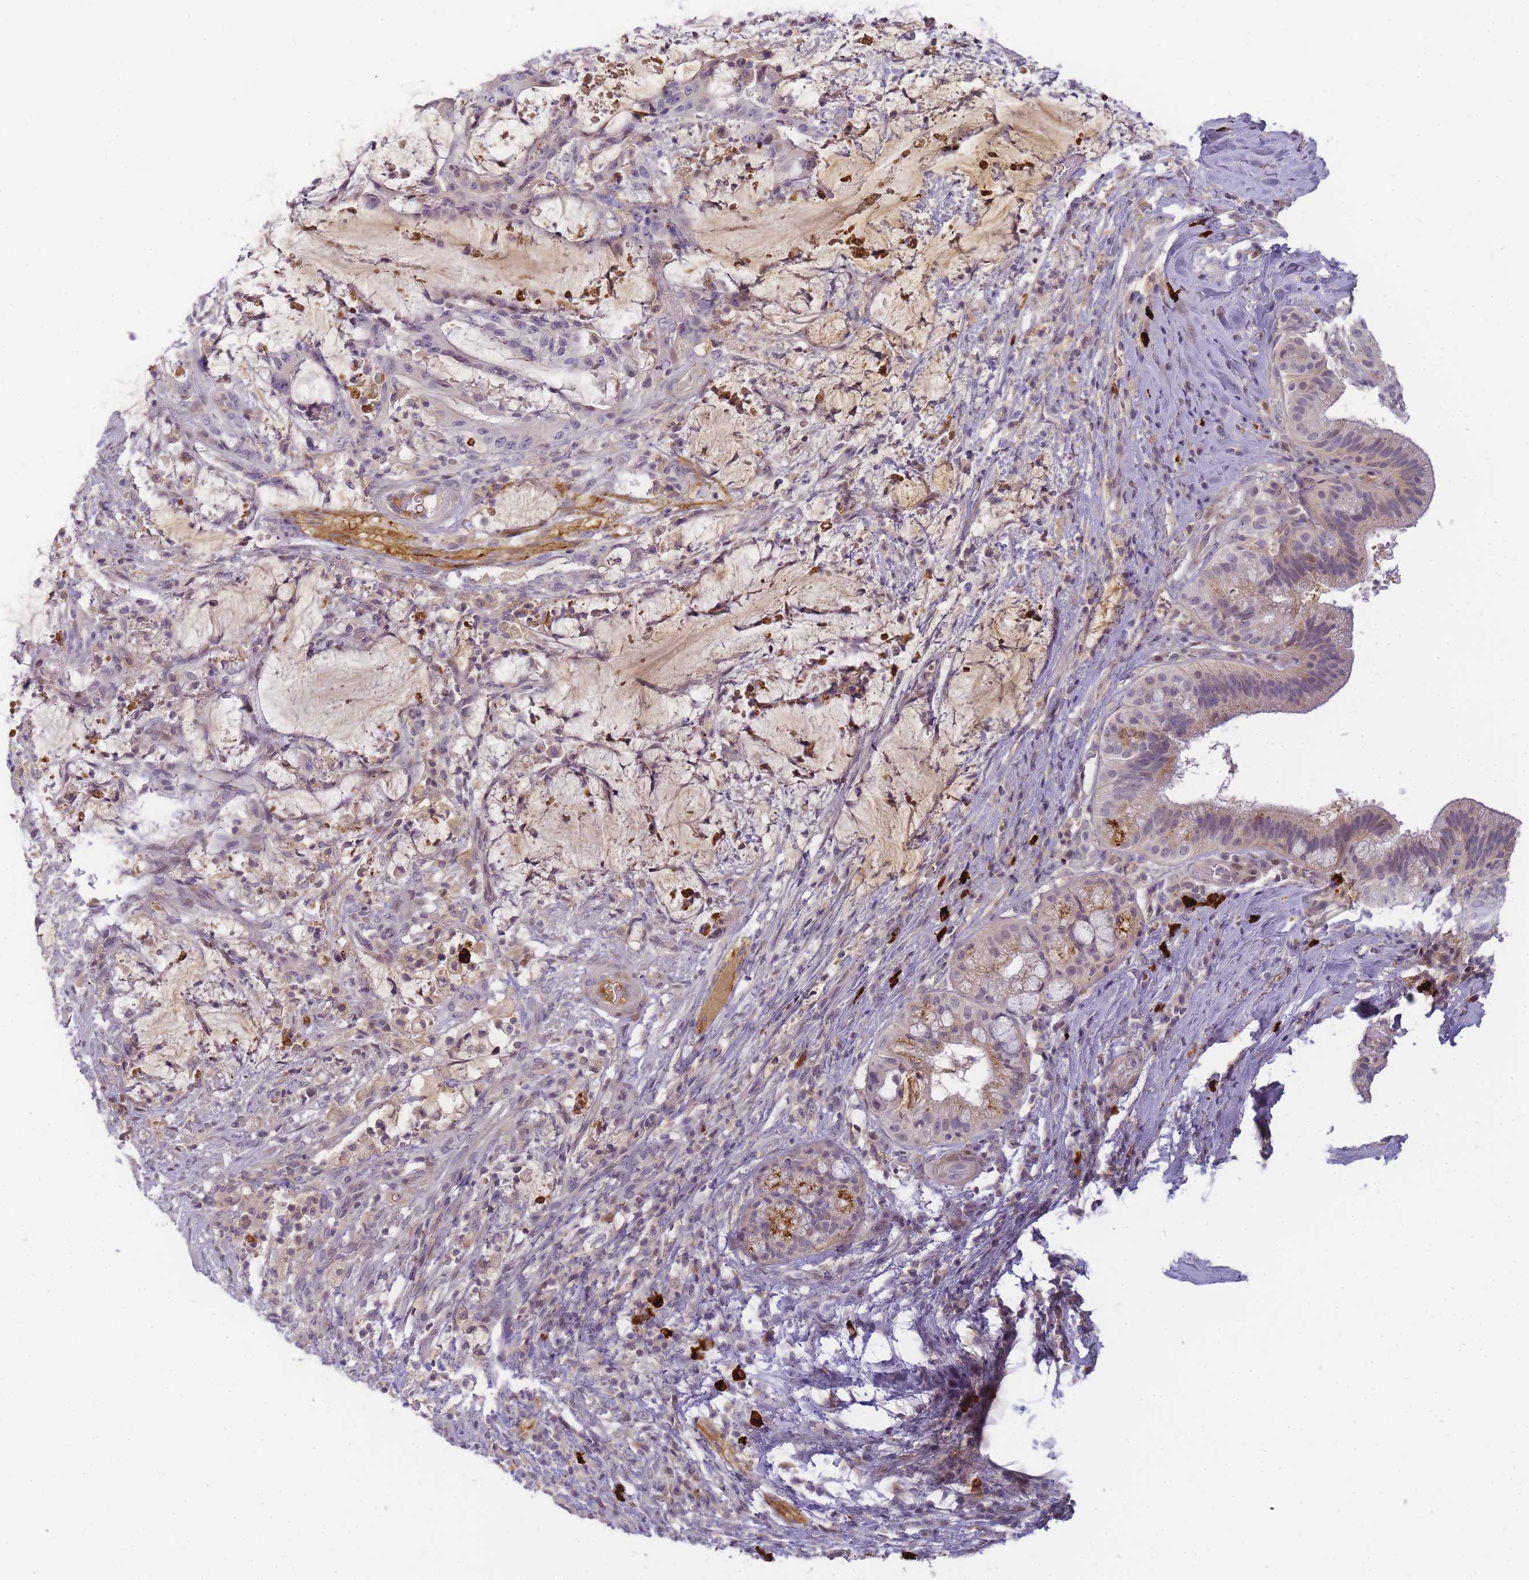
{"staining": {"intensity": "negative", "quantity": "none", "location": "none"}, "tissue": "liver cancer", "cell_type": "Tumor cells", "image_type": "cancer", "snomed": [{"axis": "morphology", "description": "Normal tissue, NOS"}, {"axis": "morphology", "description": "Cholangiocarcinoma"}, {"axis": "topography", "description": "Liver"}, {"axis": "topography", "description": "Peripheral nerve tissue"}], "caption": "Micrograph shows no significant protein staining in tumor cells of cholangiocarcinoma (liver).", "gene": "RRAD", "patient": {"sex": "female", "age": 73}}